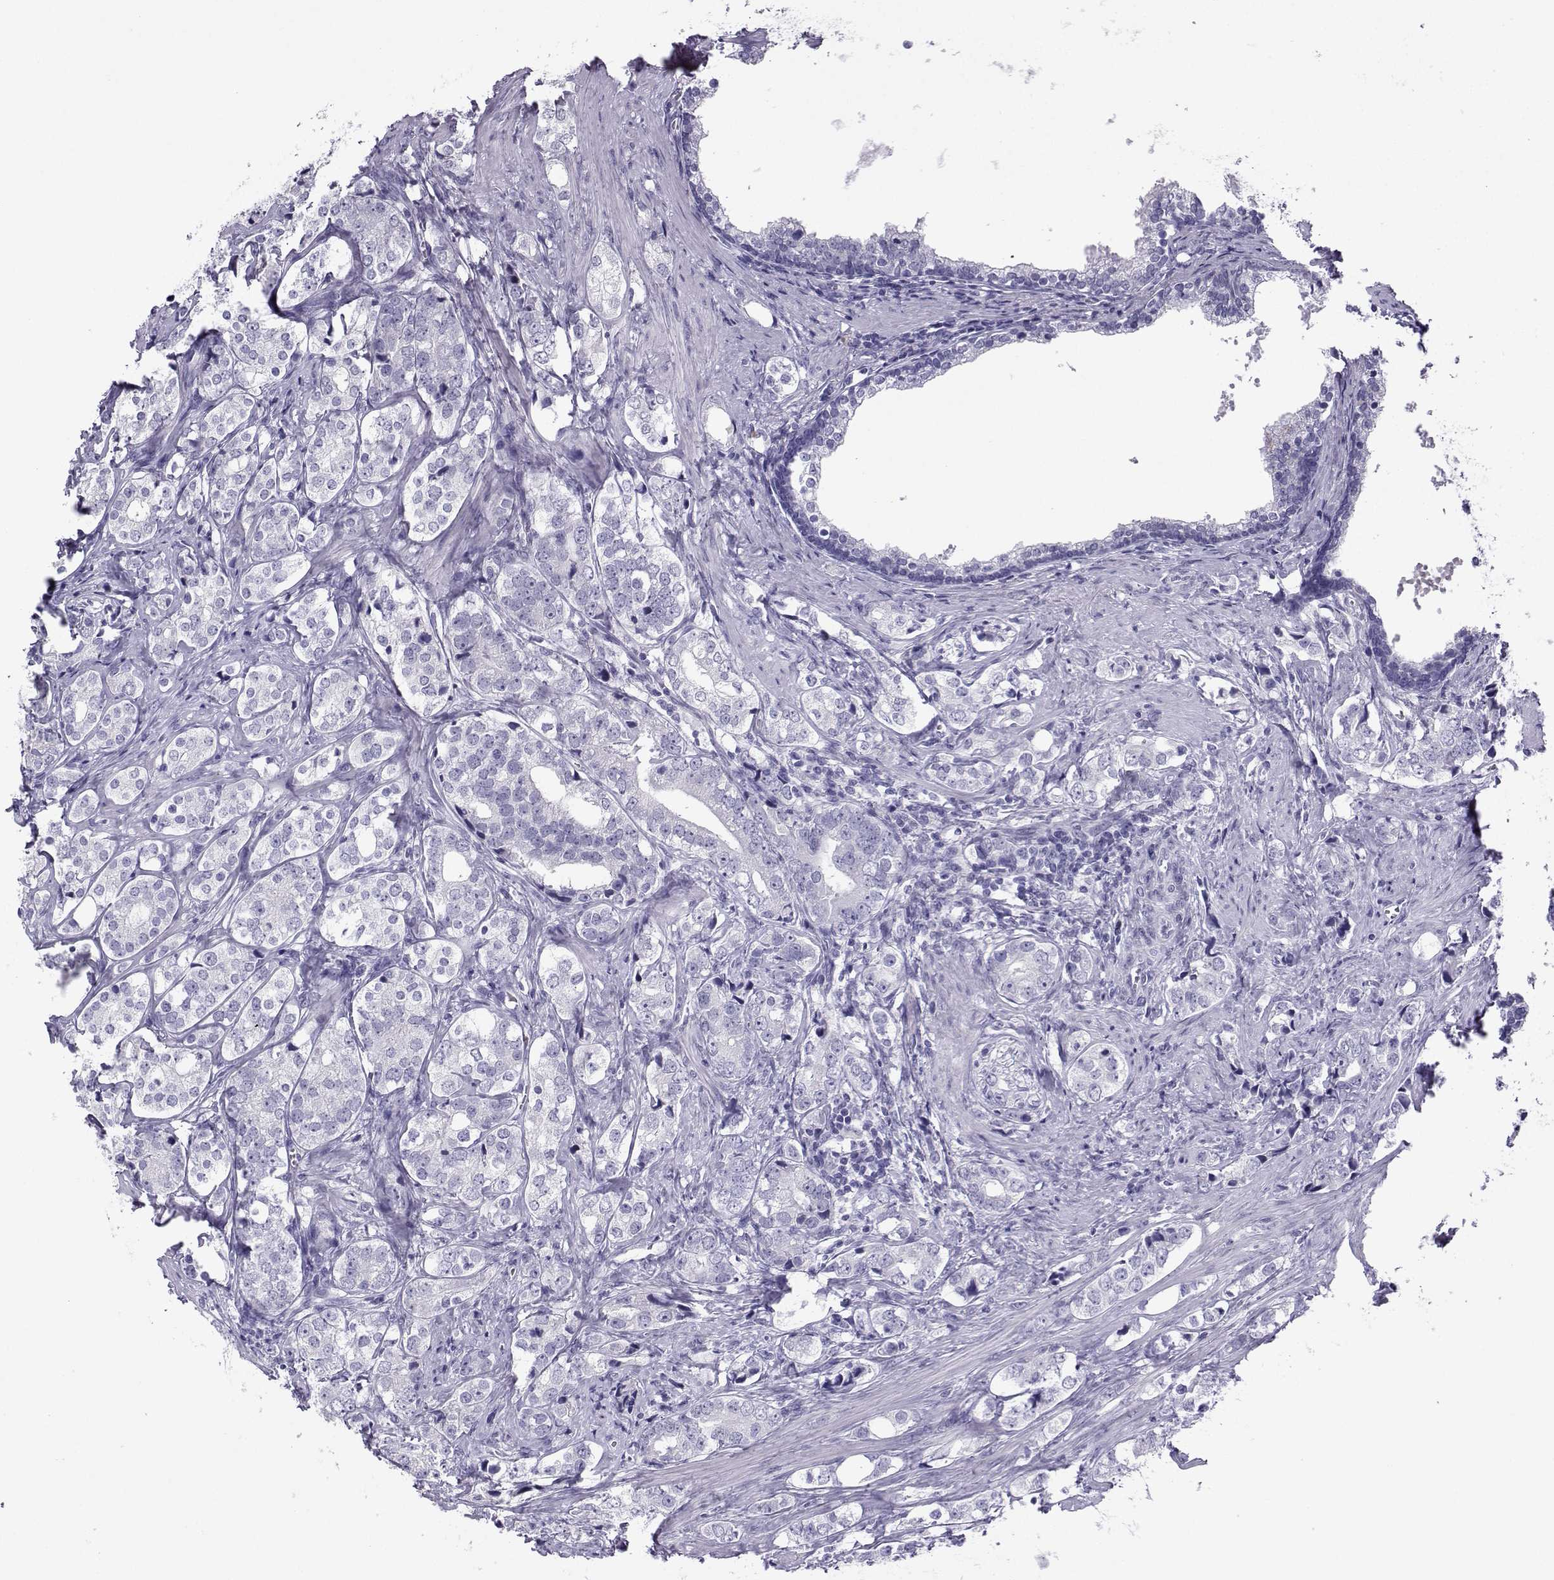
{"staining": {"intensity": "negative", "quantity": "none", "location": "none"}, "tissue": "prostate cancer", "cell_type": "Tumor cells", "image_type": "cancer", "snomed": [{"axis": "morphology", "description": "Adenocarcinoma, NOS"}, {"axis": "topography", "description": "Prostate and seminal vesicle, NOS"}], "caption": "Tumor cells are negative for brown protein staining in prostate cancer.", "gene": "ARMC2", "patient": {"sex": "male", "age": 63}}